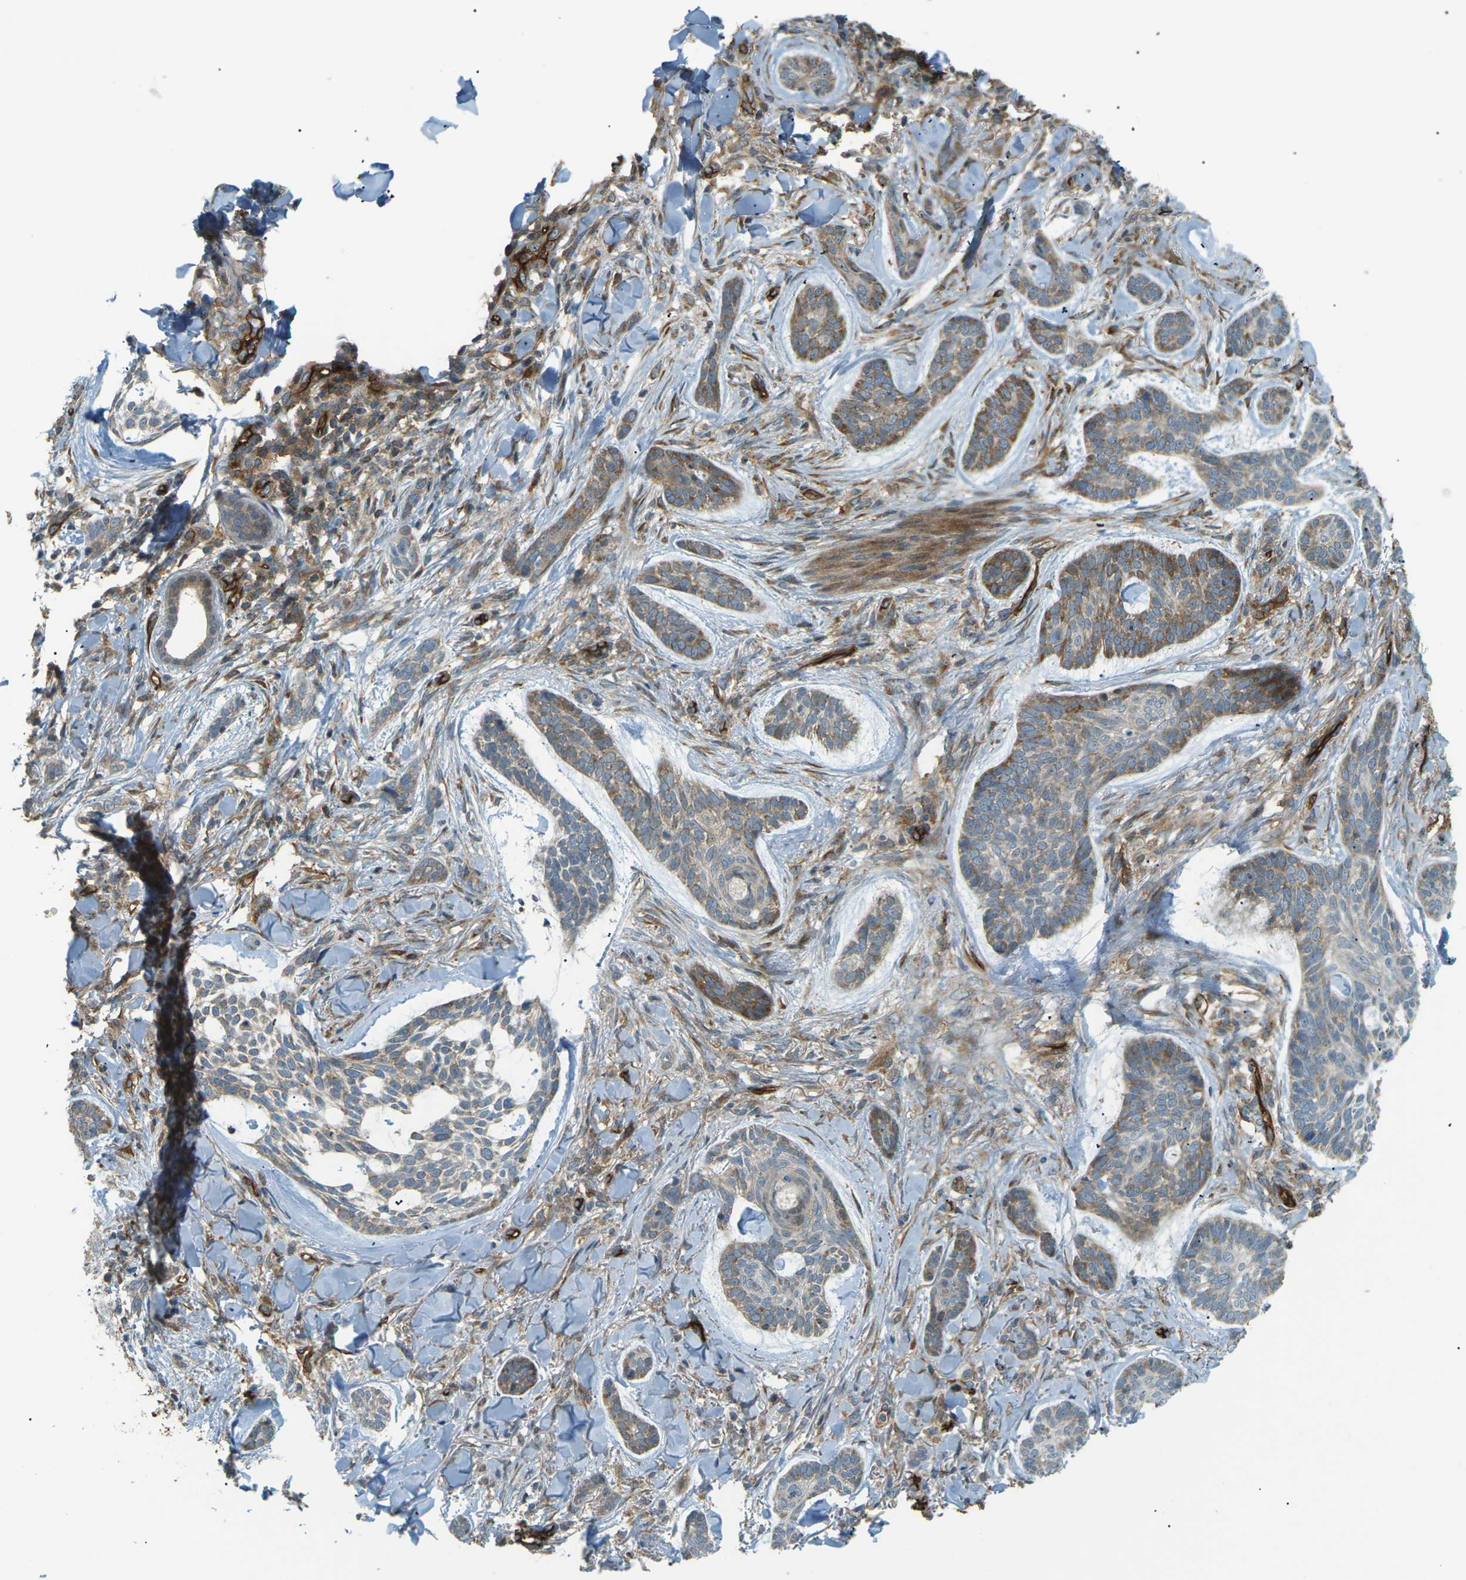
{"staining": {"intensity": "moderate", "quantity": "<25%", "location": "cytoplasmic/membranous"}, "tissue": "skin cancer", "cell_type": "Tumor cells", "image_type": "cancer", "snomed": [{"axis": "morphology", "description": "Basal cell carcinoma"}, {"axis": "topography", "description": "Skin"}], "caption": "Human skin basal cell carcinoma stained with a protein marker shows moderate staining in tumor cells.", "gene": "S1PR1", "patient": {"sex": "male", "age": 43}}